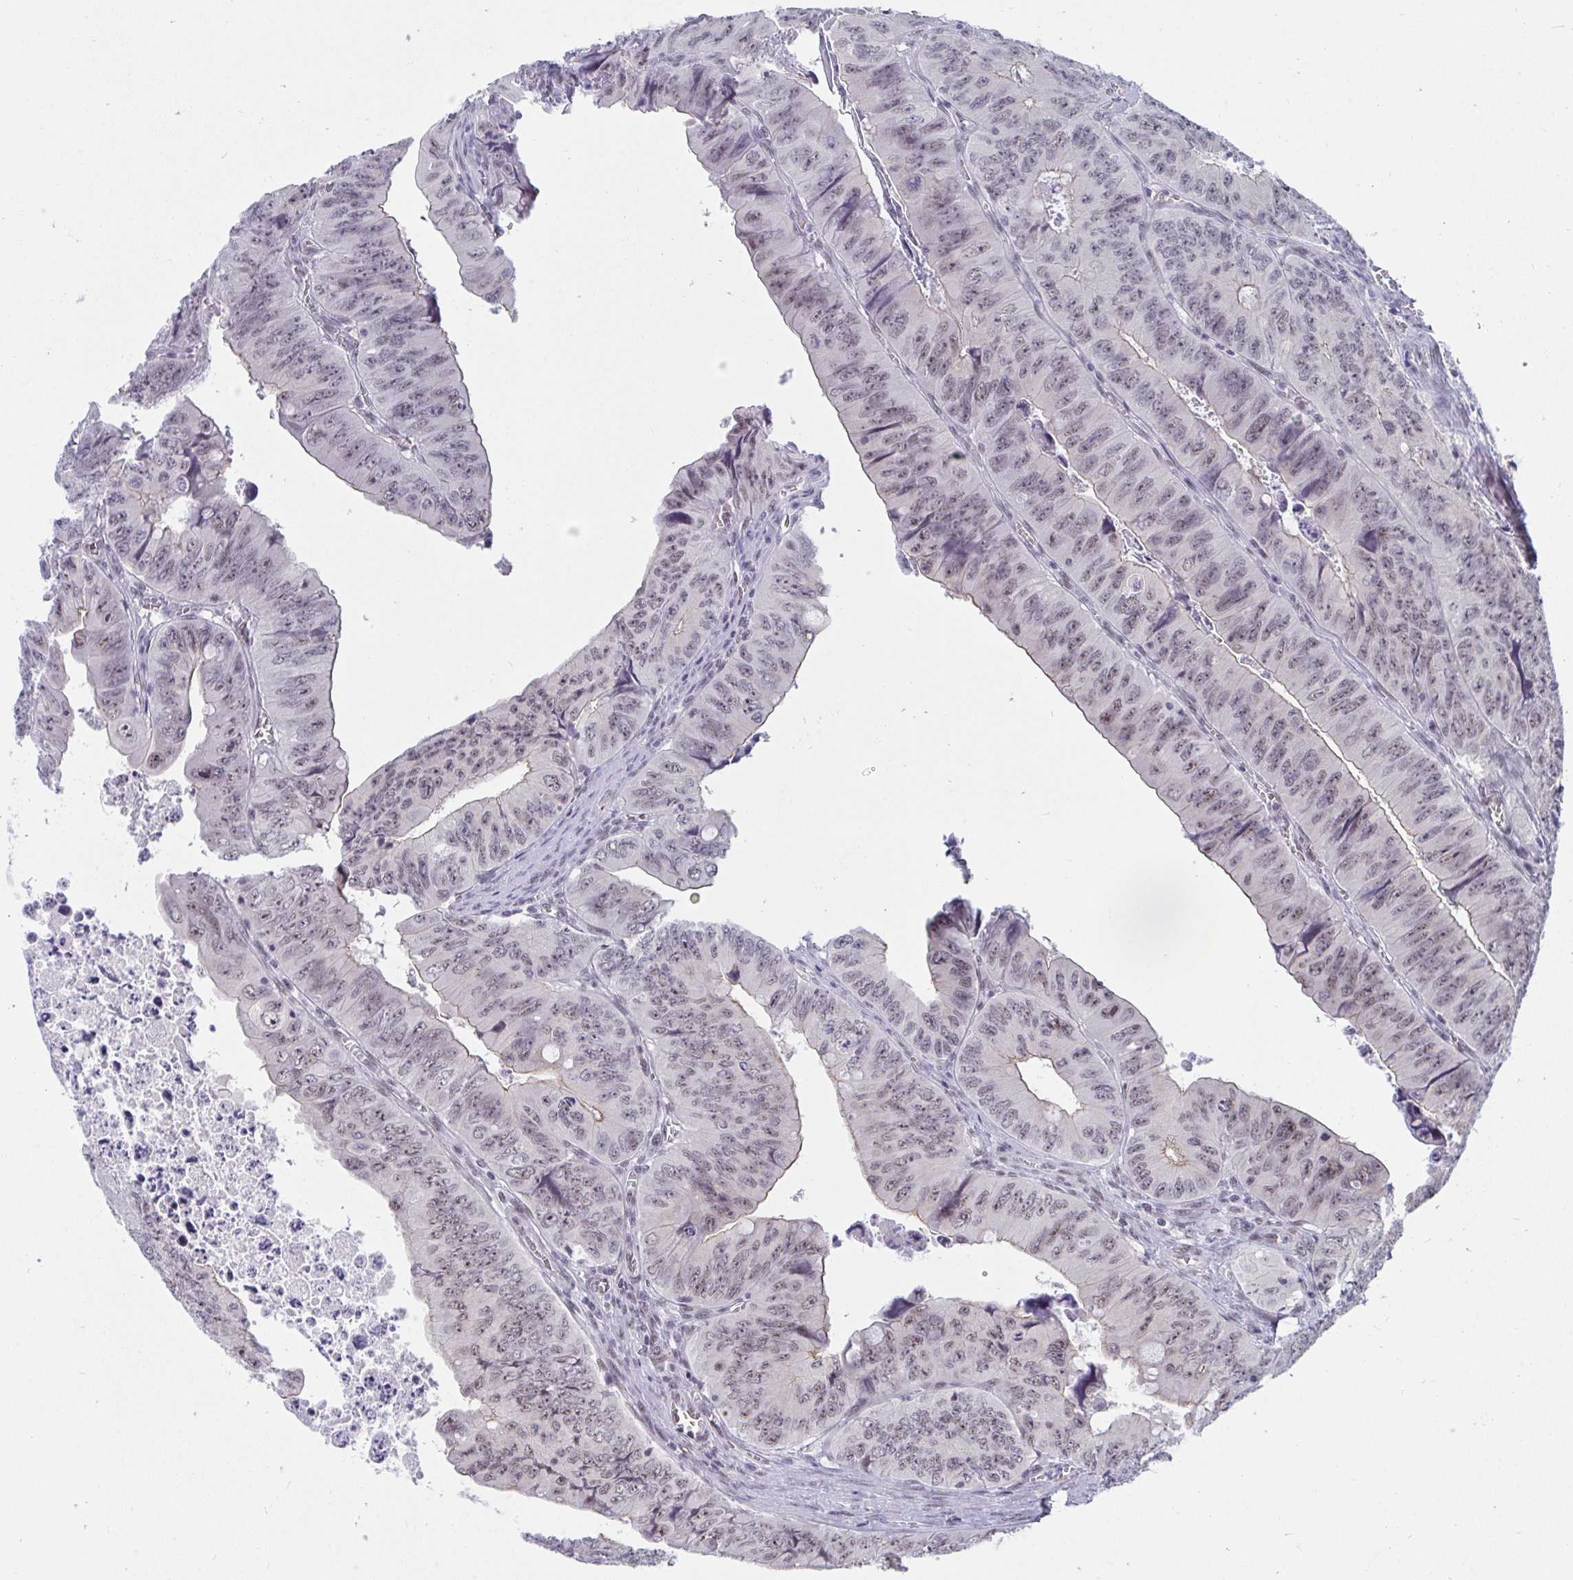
{"staining": {"intensity": "weak", "quantity": "<25%", "location": "cytoplasmic/membranous,nuclear"}, "tissue": "colorectal cancer", "cell_type": "Tumor cells", "image_type": "cancer", "snomed": [{"axis": "morphology", "description": "Adenocarcinoma, NOS"}, {"axis": "topography", "description": "Colon"}], "caption": "The immunohistochemistry histopathology image has no significant positivity in tumor cells of colorectal cancer tissue.", "gene": "PRR14", "patient": {"sex": "female", "age": 84}}